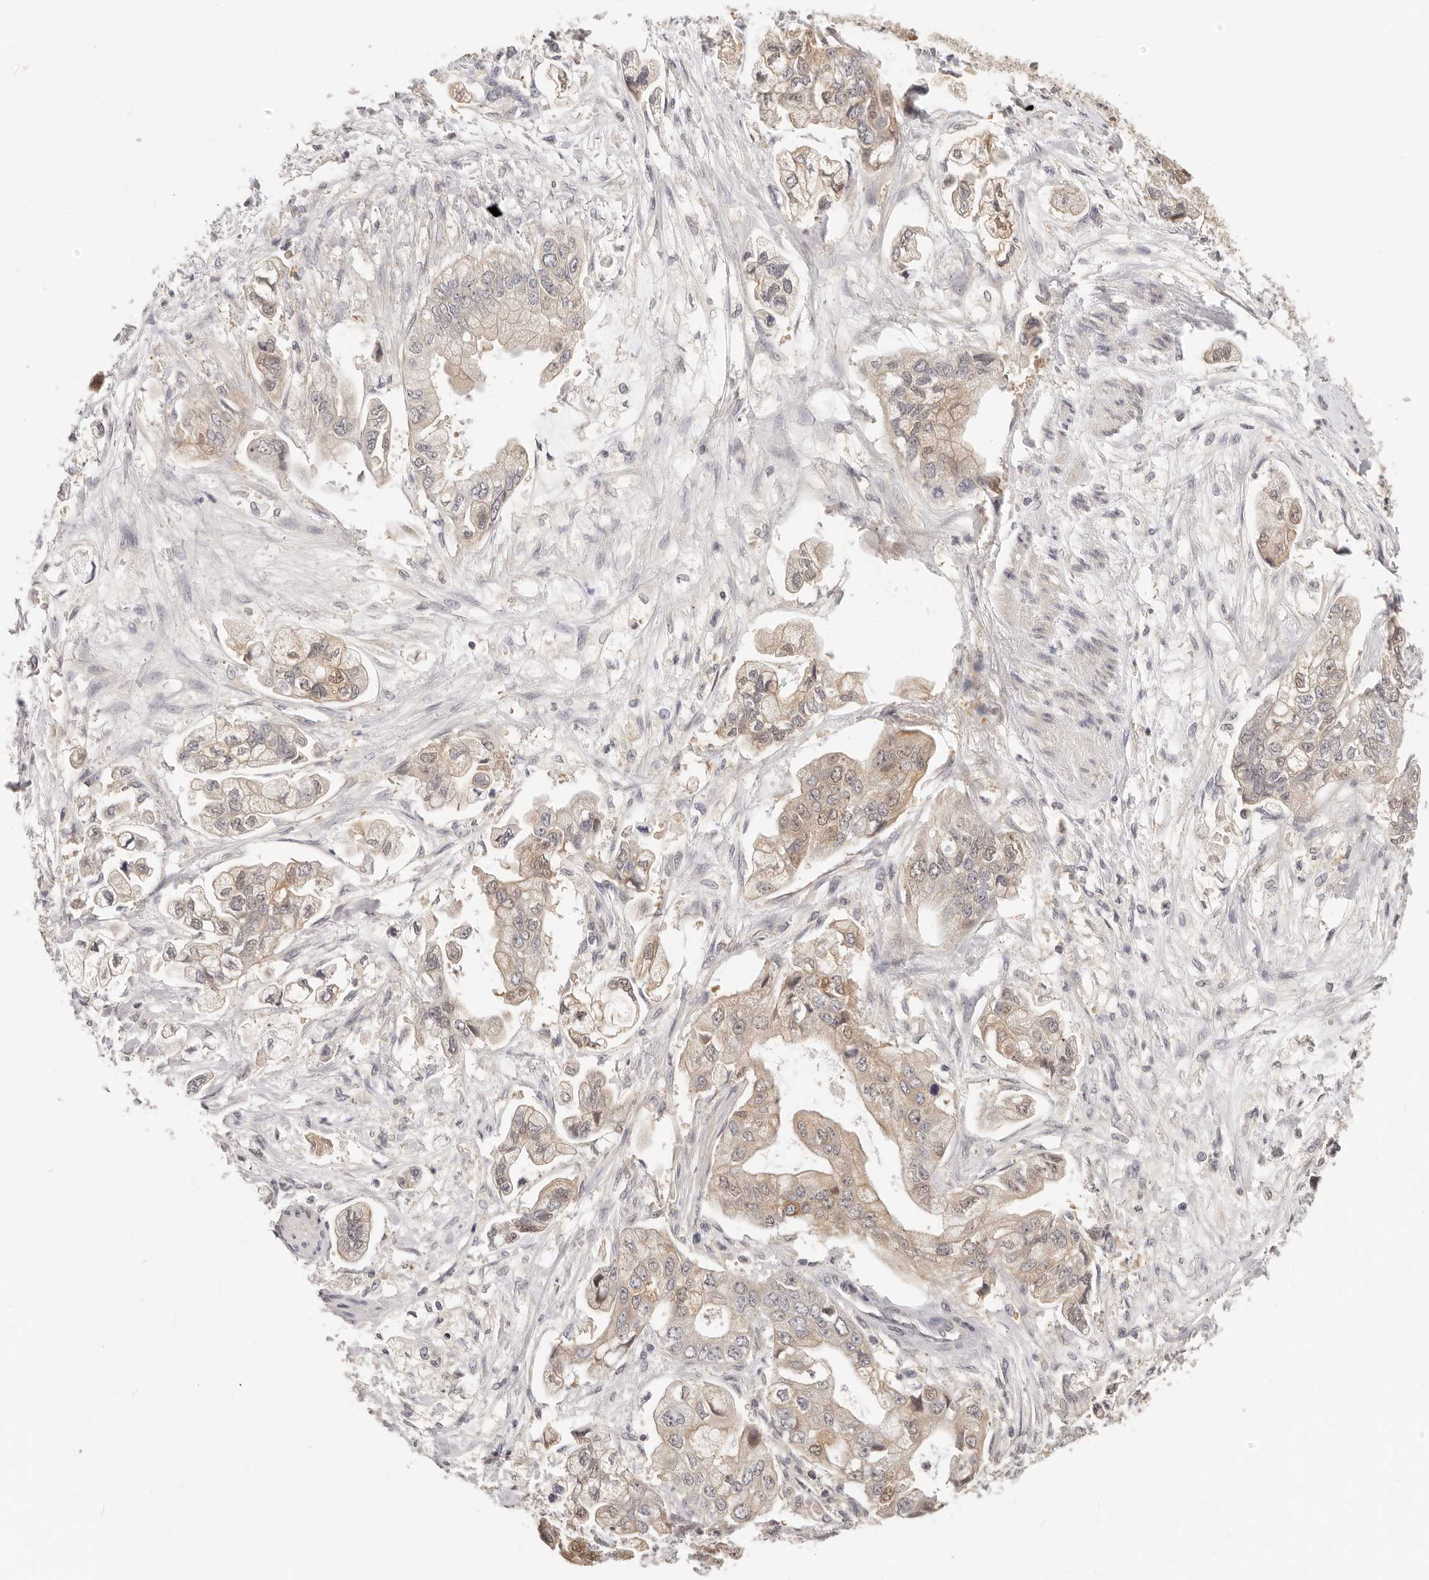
{"staining": {"intensity": "weak", "quantity": ">75%", "location": "cytoplasmic/membranous,nuclear"}, "tissue": "stomach cancer", "cell_type": "Tumor cells", "image_type": "cancer", "snomed": [{"axis": "morphology", "description": "Adenocarcinoma, NOS"}, {"axis": "topography", "description": "Stomach"}], "caption": "A brown stain shows weak cytoplasmic/membranous and nuclear expression of a protein in human stomach cancer (adenocarcinoma) tumor cells.", "gene": "GGPS1", "patient": {"sex": "male", "age": 62}}